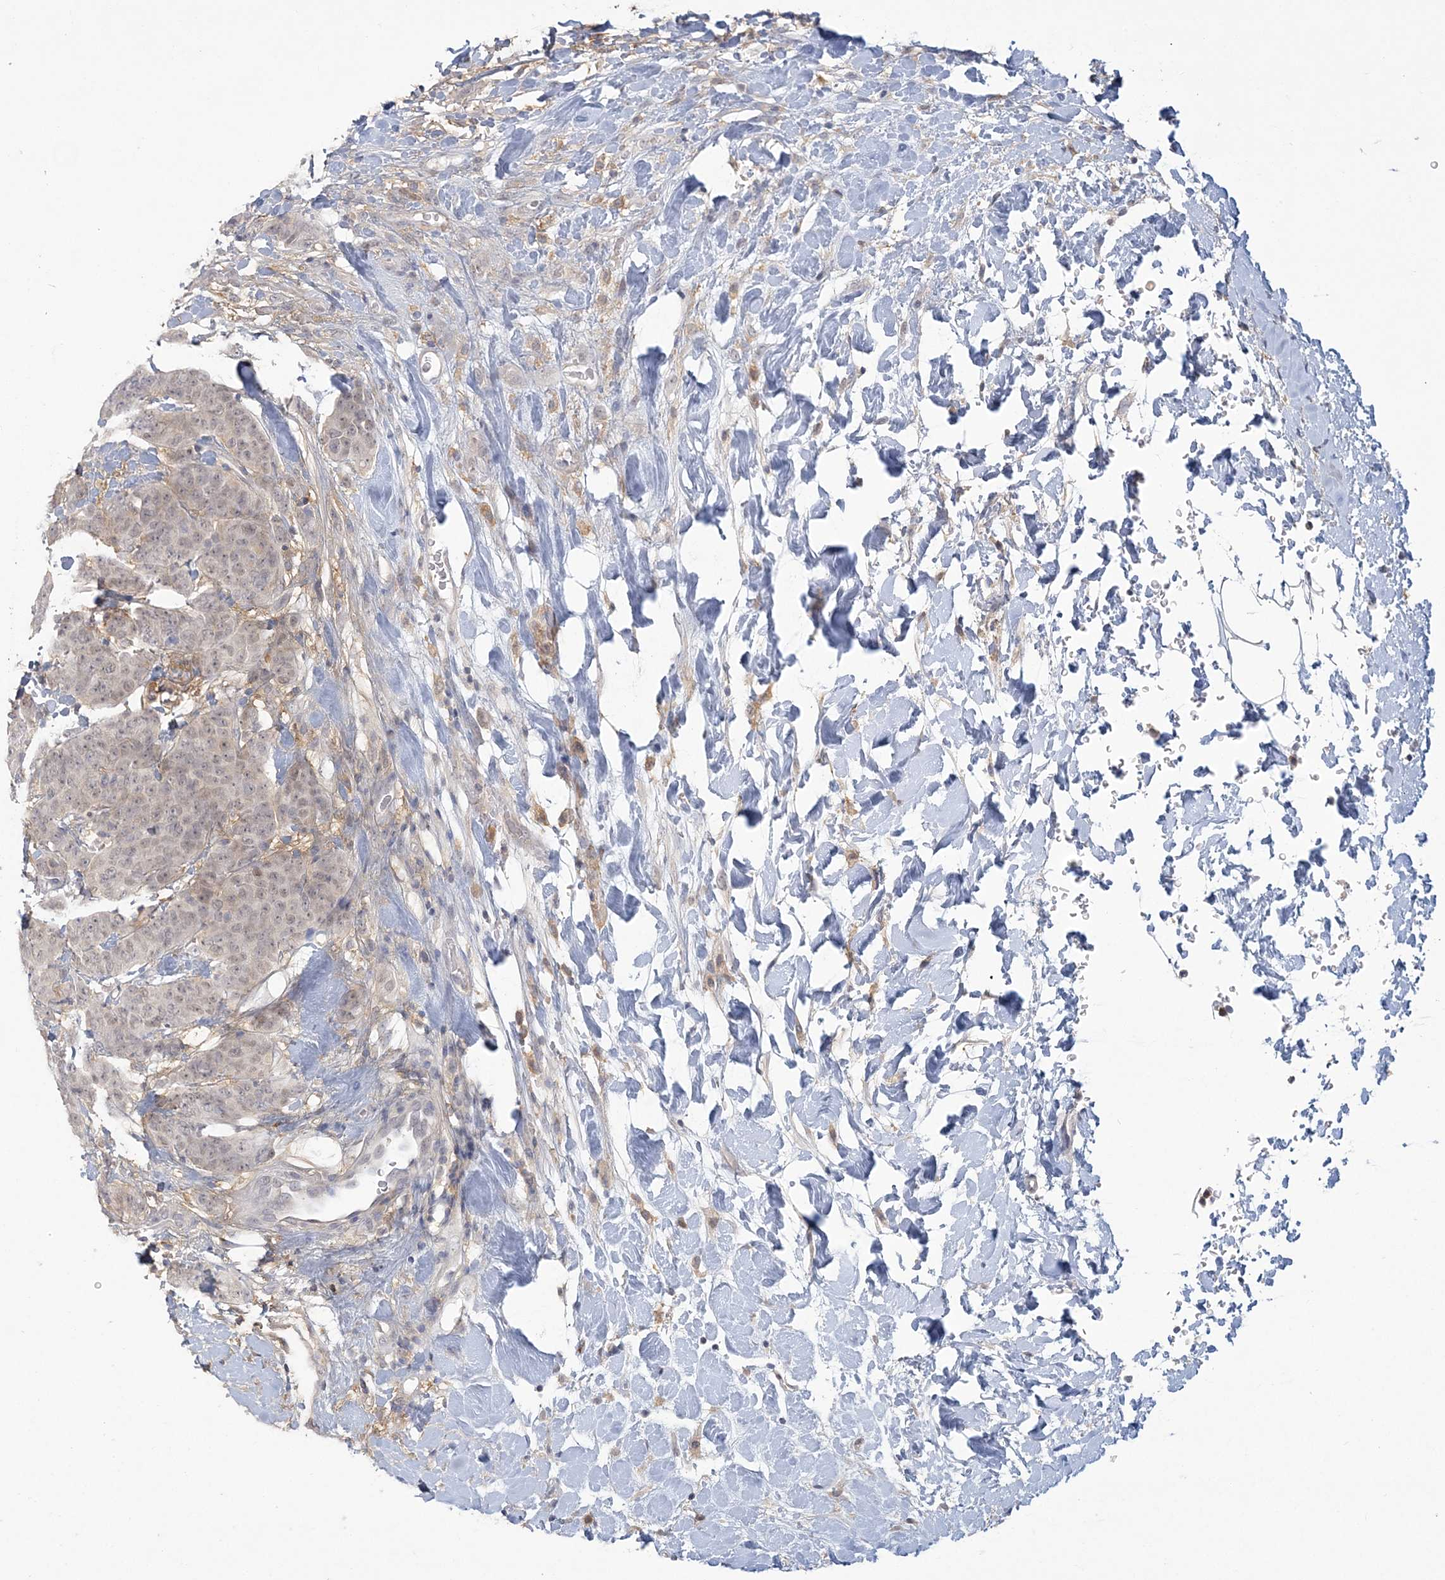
{"staining": {"intensity": "weak", "quantity": ">75%", "location": "nuclear"}, "tissue": "breast cancer", "cell_type": "Tumor cells", "image_type": "cancer", "snomed": [{"axis": "morphology", "description": "Duct carcinoma"}, {"axis": "topography", "description": "Breast"}], "caption": "The image displays staining of breast infiltrating ductal carcinoma, revealing weak nuclear protein staining (brown color) within tumor cells. (brown staining indicates protein expression, while blue staining denotes nuclei).", "gene": "ANKS1A", "patient": {"sex": "female", "age": 40}}